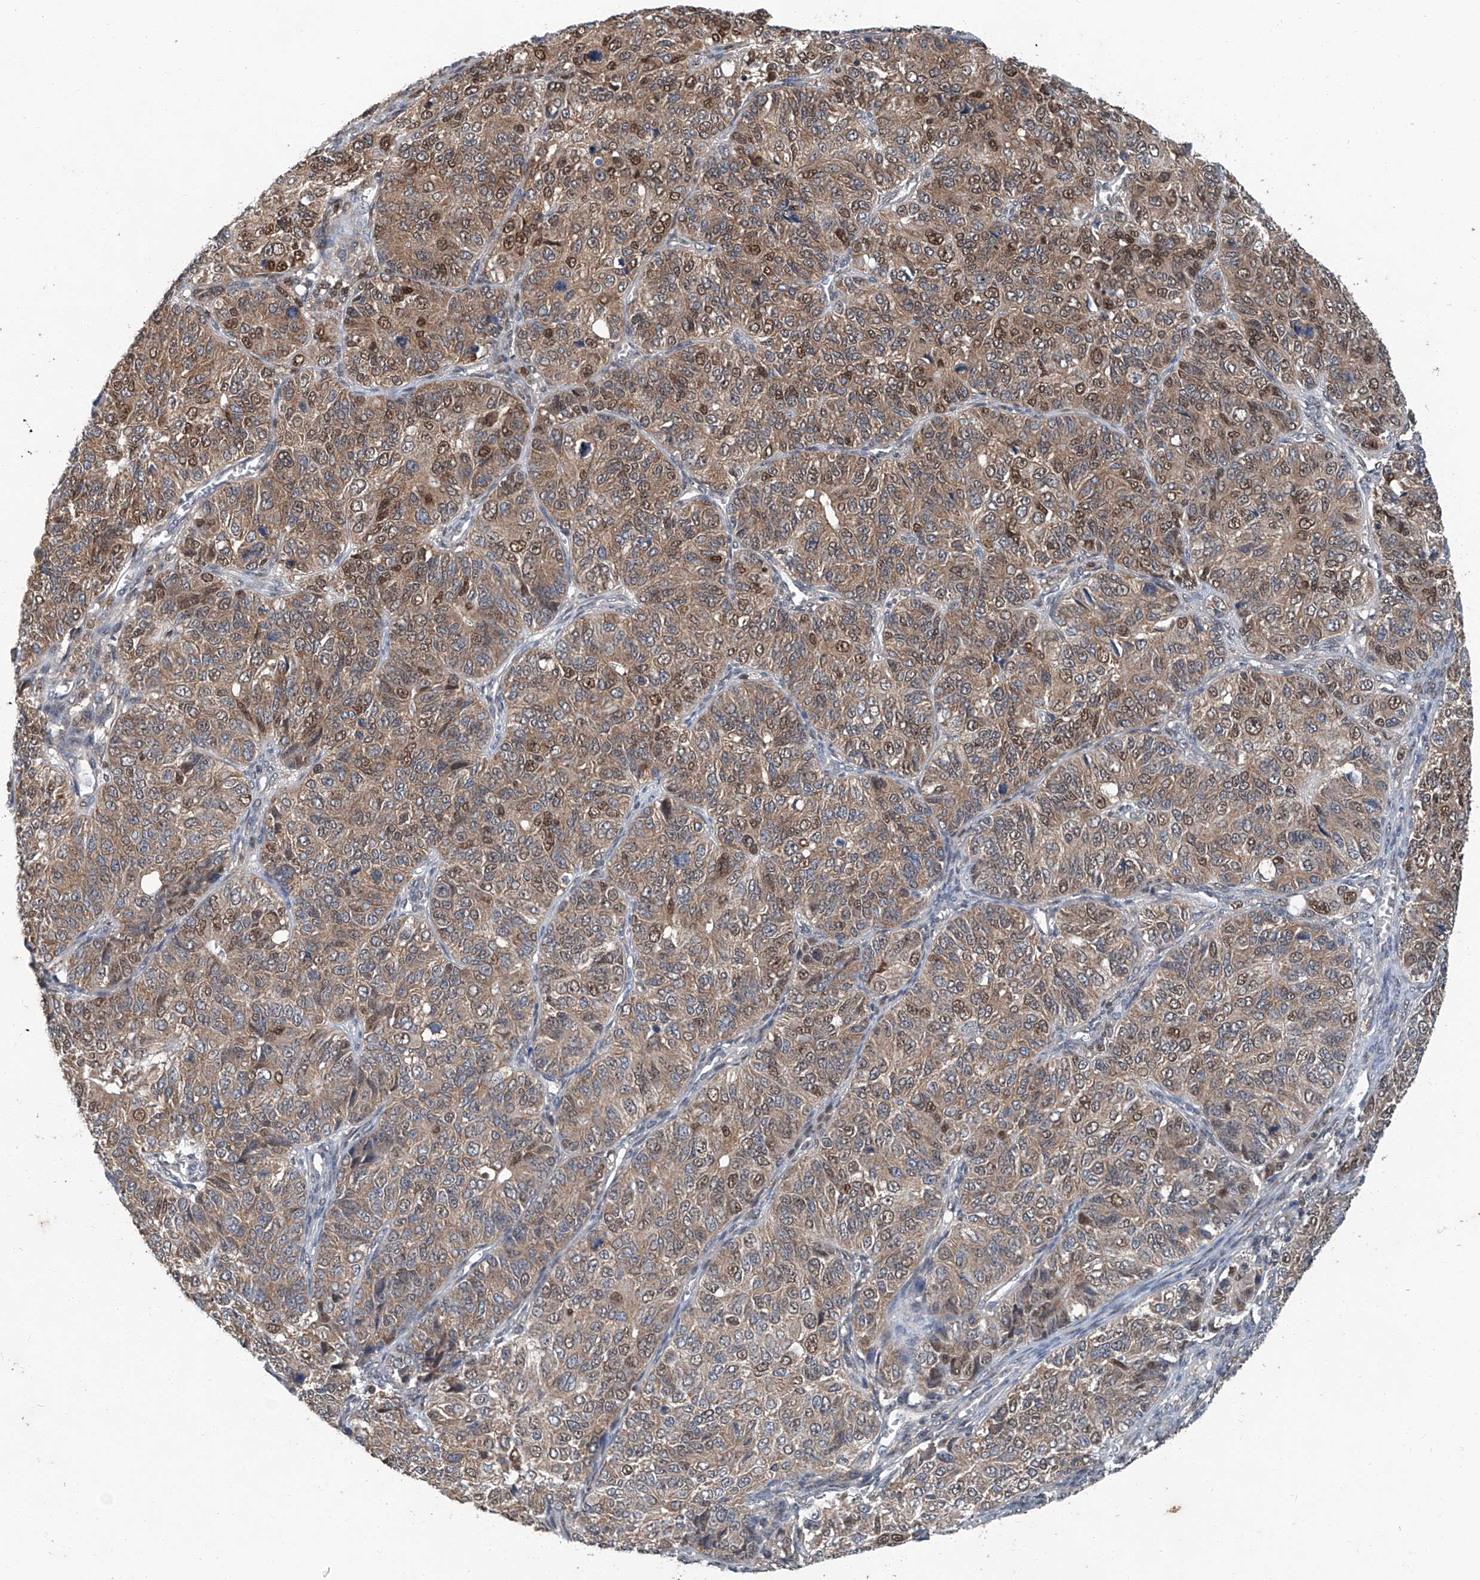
{"staining": {"intensity": "moderate", "quantity": ">75%", "location": "cytoplasmic/membranous,nuclear"}, "tissue": "ovarian cancer", "cell_type": "Tumor cells", "image_type": "cancer", "snomed": [{"axis": "morphology", "description": "Carcinoma, endometroid"}, {"axis": "topography", "description": "Ovary"}], "caption": "This micrograph reveals ovarian cancer (endometroid carcinoma) stained with immunohistochemistry to label a protein in brown. The cytoplasmic/membranous and nuclear of tumor cells show moderate positivity for the protein. Nuclei are counter-stained blue.", "gene": "CLK1", "patient": {"sex": "female", "age": 51}}